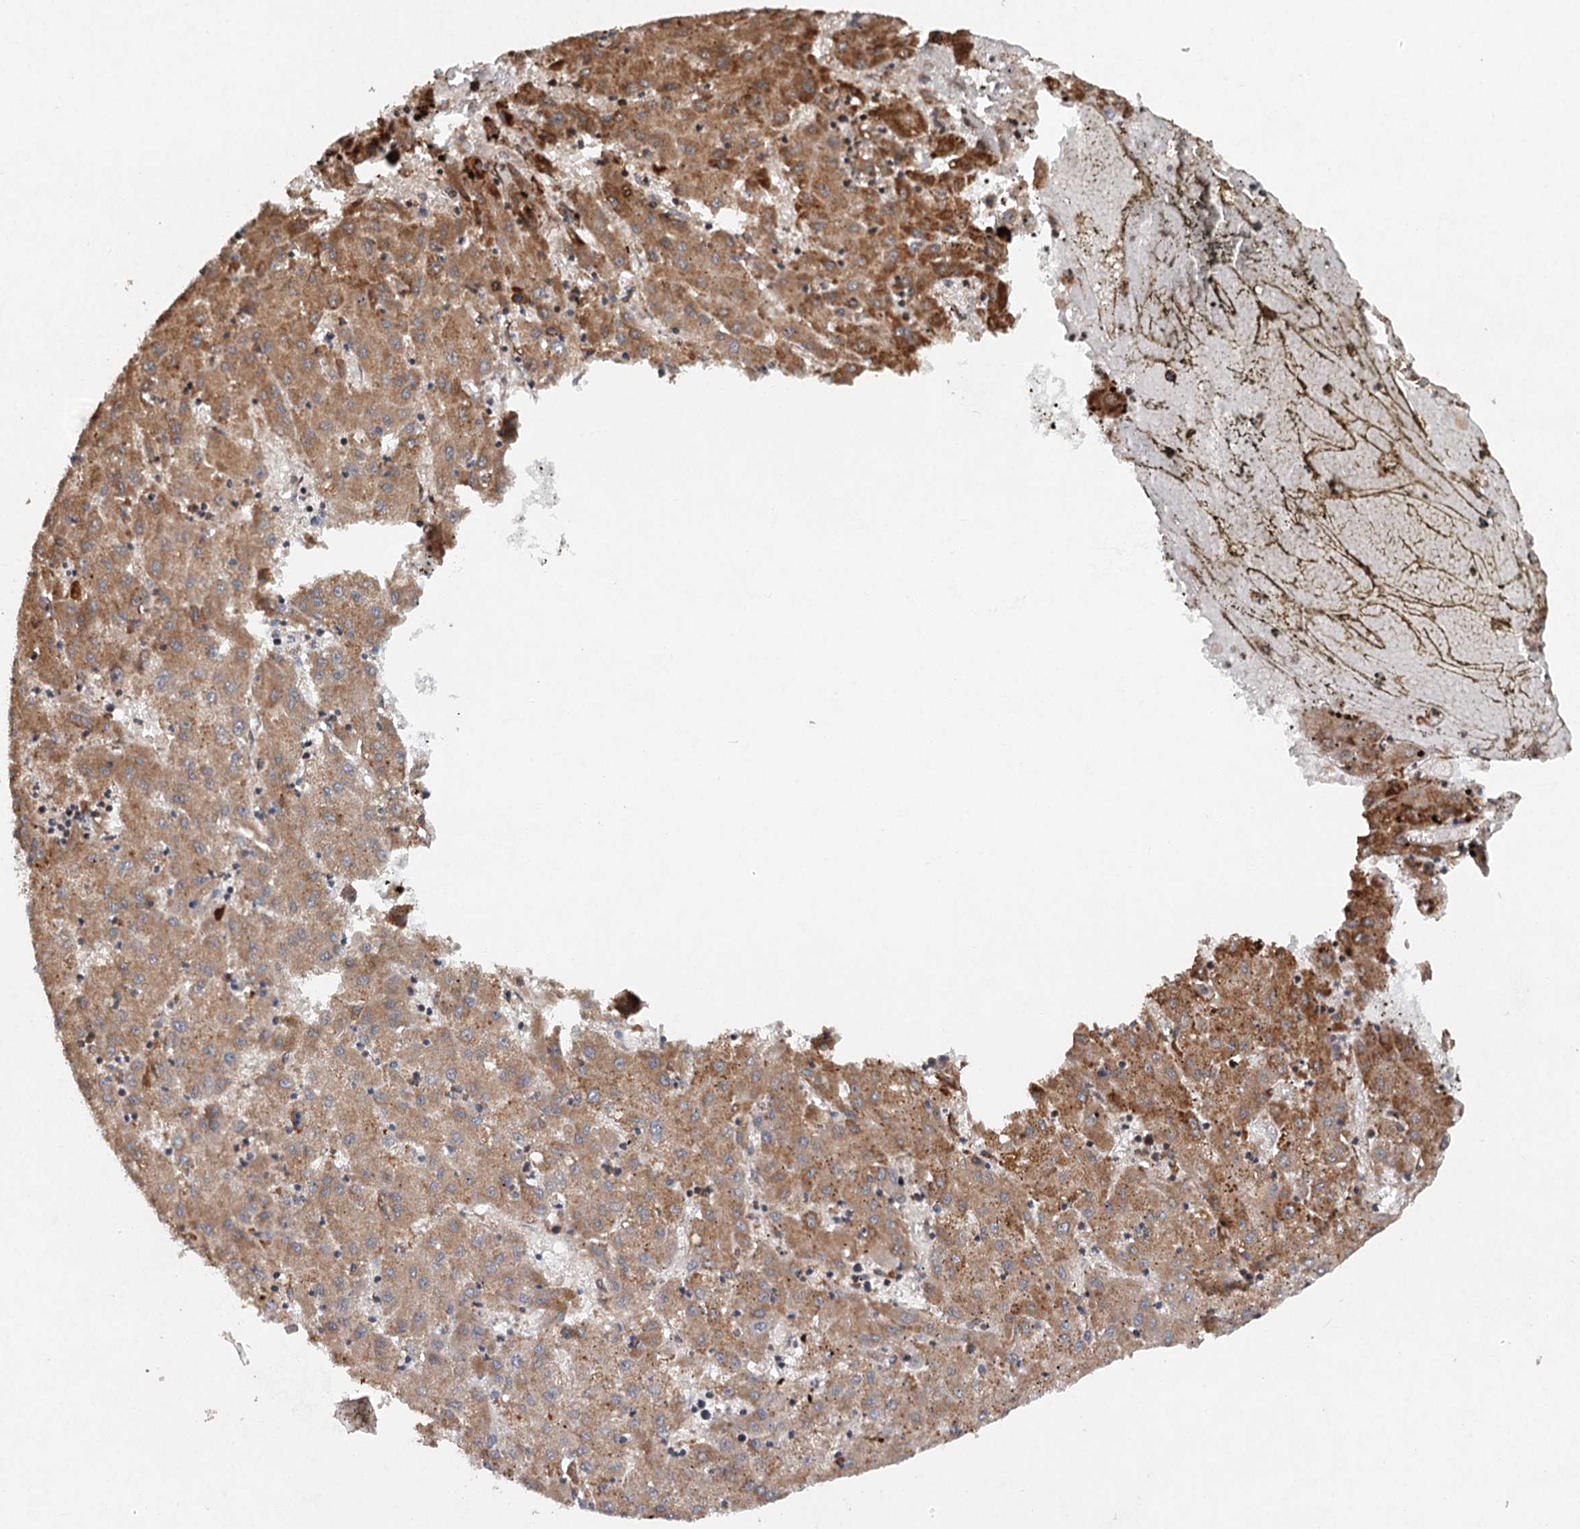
{"staining": {"intensity": "moderate", "quantity": ">75%", "location": "cytoplasmic/membranous"}, "tissue": "liver cancer", "cell_type": "Tumor cells", "image_type": "cancer", "snomed": [{"axis": "morphology", "description": "Carcinoma, Hepatocellular, NOS"}, {"axis": "topography", "description": "Liver"}], "caption": "Liver cancer (hepatocellular carcinoma) stained with a protein marker exhibits moderate staining in tumor cells.", "gene": "SRPX2", "patient": {"sex": "male", "age": 72}}